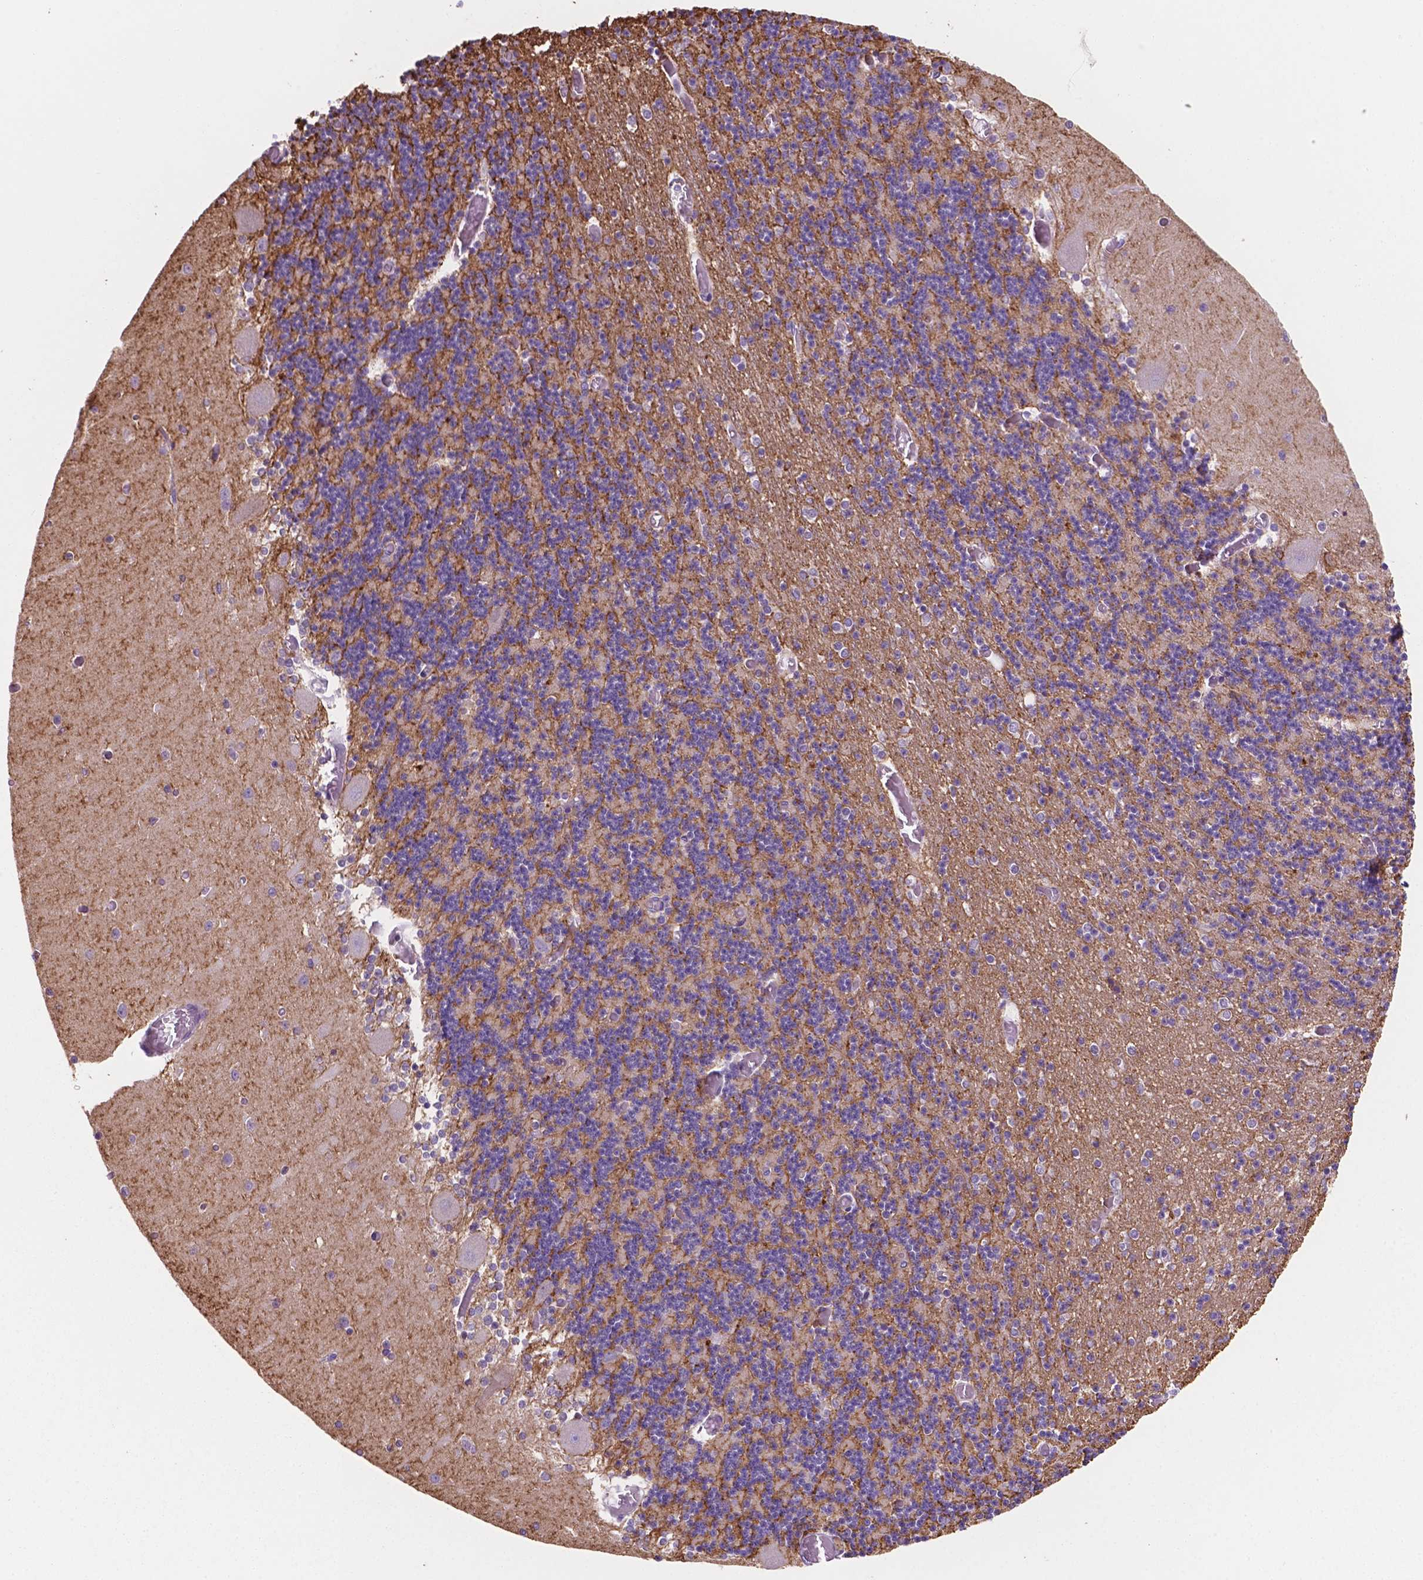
{"staining": {"intensity": "moderate", "quantity": "25%-75%", "location": "cytoplasmic/membranous"}, "tissue": "cerebellum", "cell_type": "Cells in granular layer", "image_type": "normal", "snomed": [{"axis": "morphology", "description": "Normal tissue, NOS"}, {"axis": "topography", "description": "Cerebellum"}], "caption": "A micrograph showing moderate cytoplasmic/membranous expression in approximately 25%-75% of cells in granular layer in normal cerebellum, as visualized by brown immunohistochemical staining.", "gene": "MKRN2OS", "patient": {"sex": "female", "age": 28}}